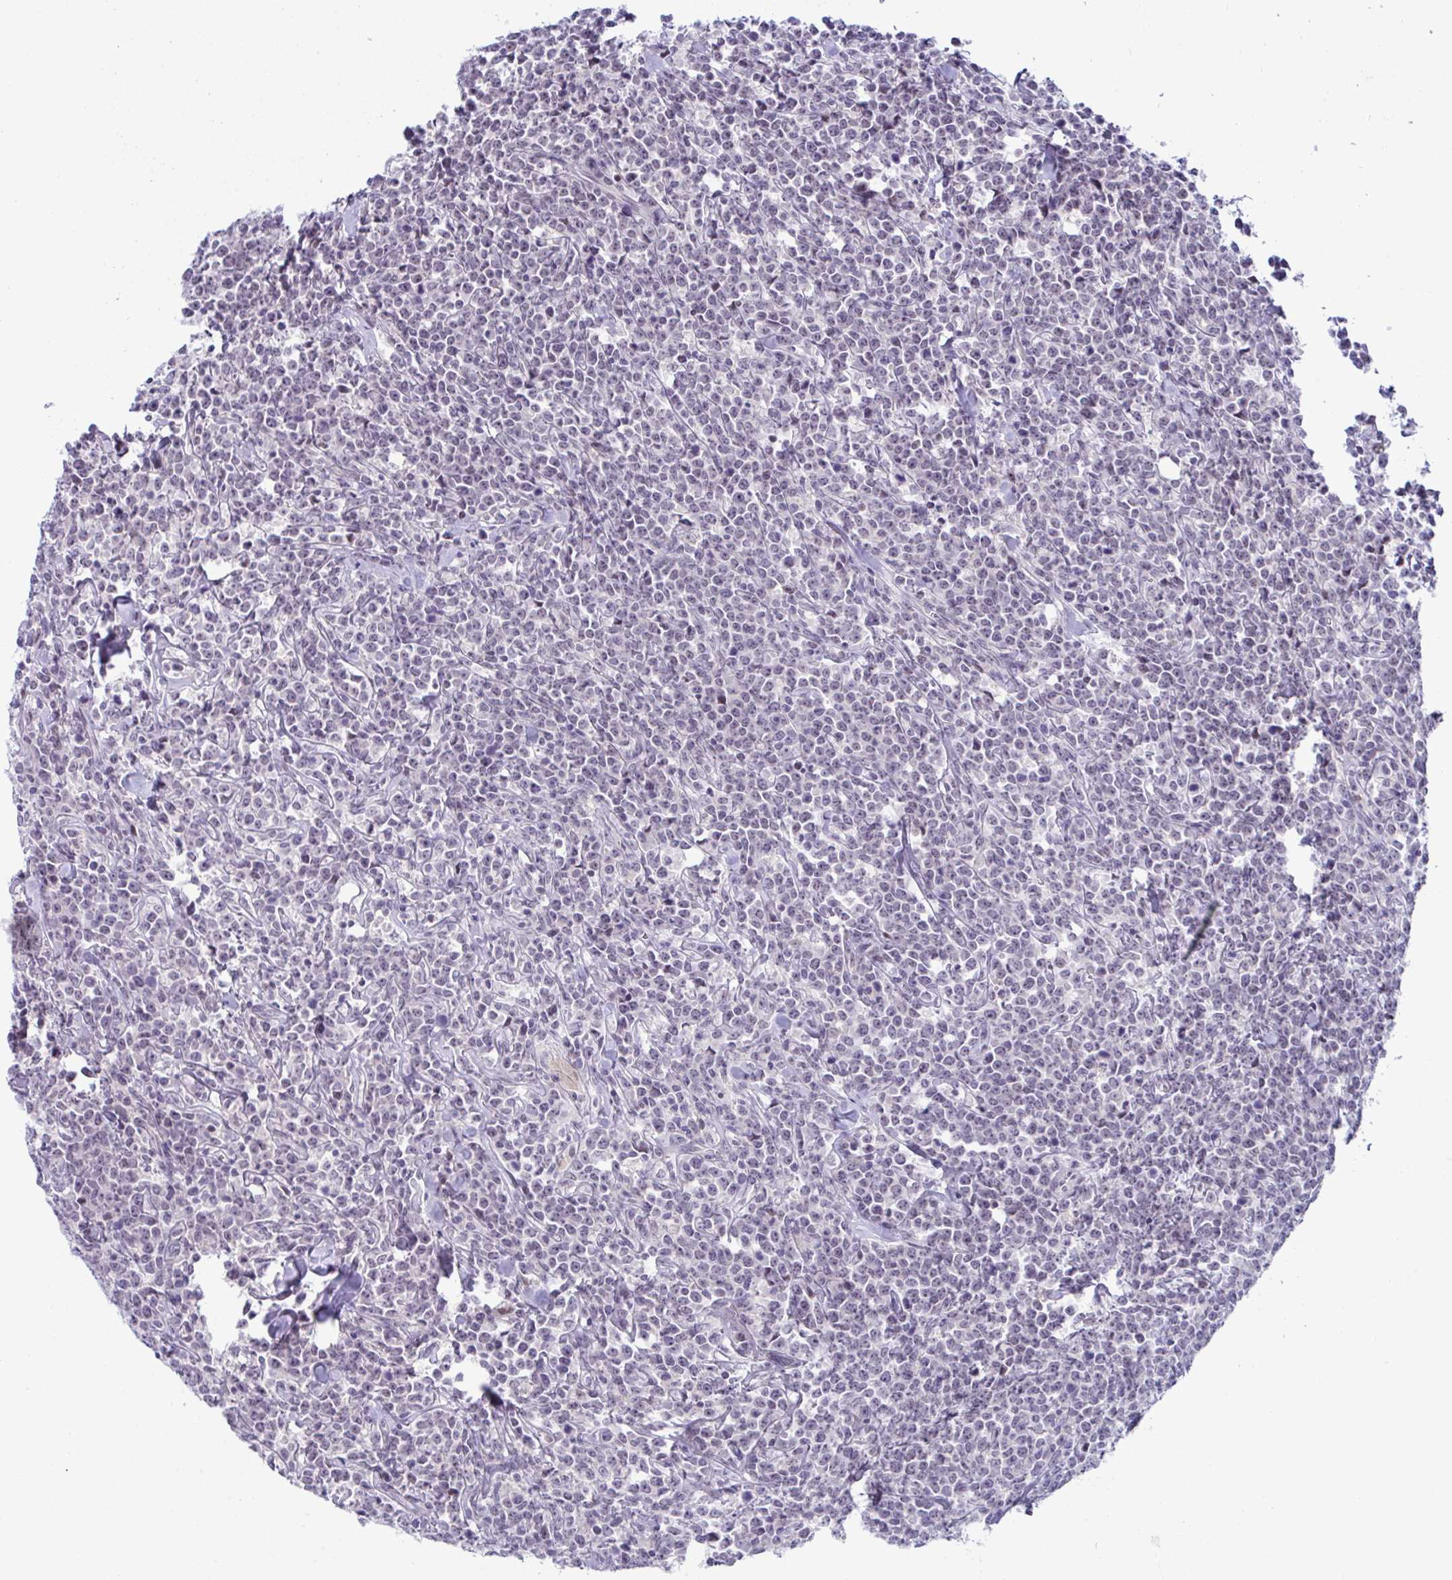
{"staining": {"intensity": "negative", "quantity": "none", "location": "none"}, "tissue": "lymphoma", "cell_type": "Tumor cells", "image_type": "cancer", "snomed": [{"axis": "morphology", "description": "Malignant lymphoma, non-Hodgkin's type, High grade"}, {"axis": "topography", "description": "Small intestine"}], "caption": "Lymphoma was stained to show a protein in brown. There is no significant expression in tumor cells.", "gene": "USP35", "patient": {"sex": "female", "age": 56}}